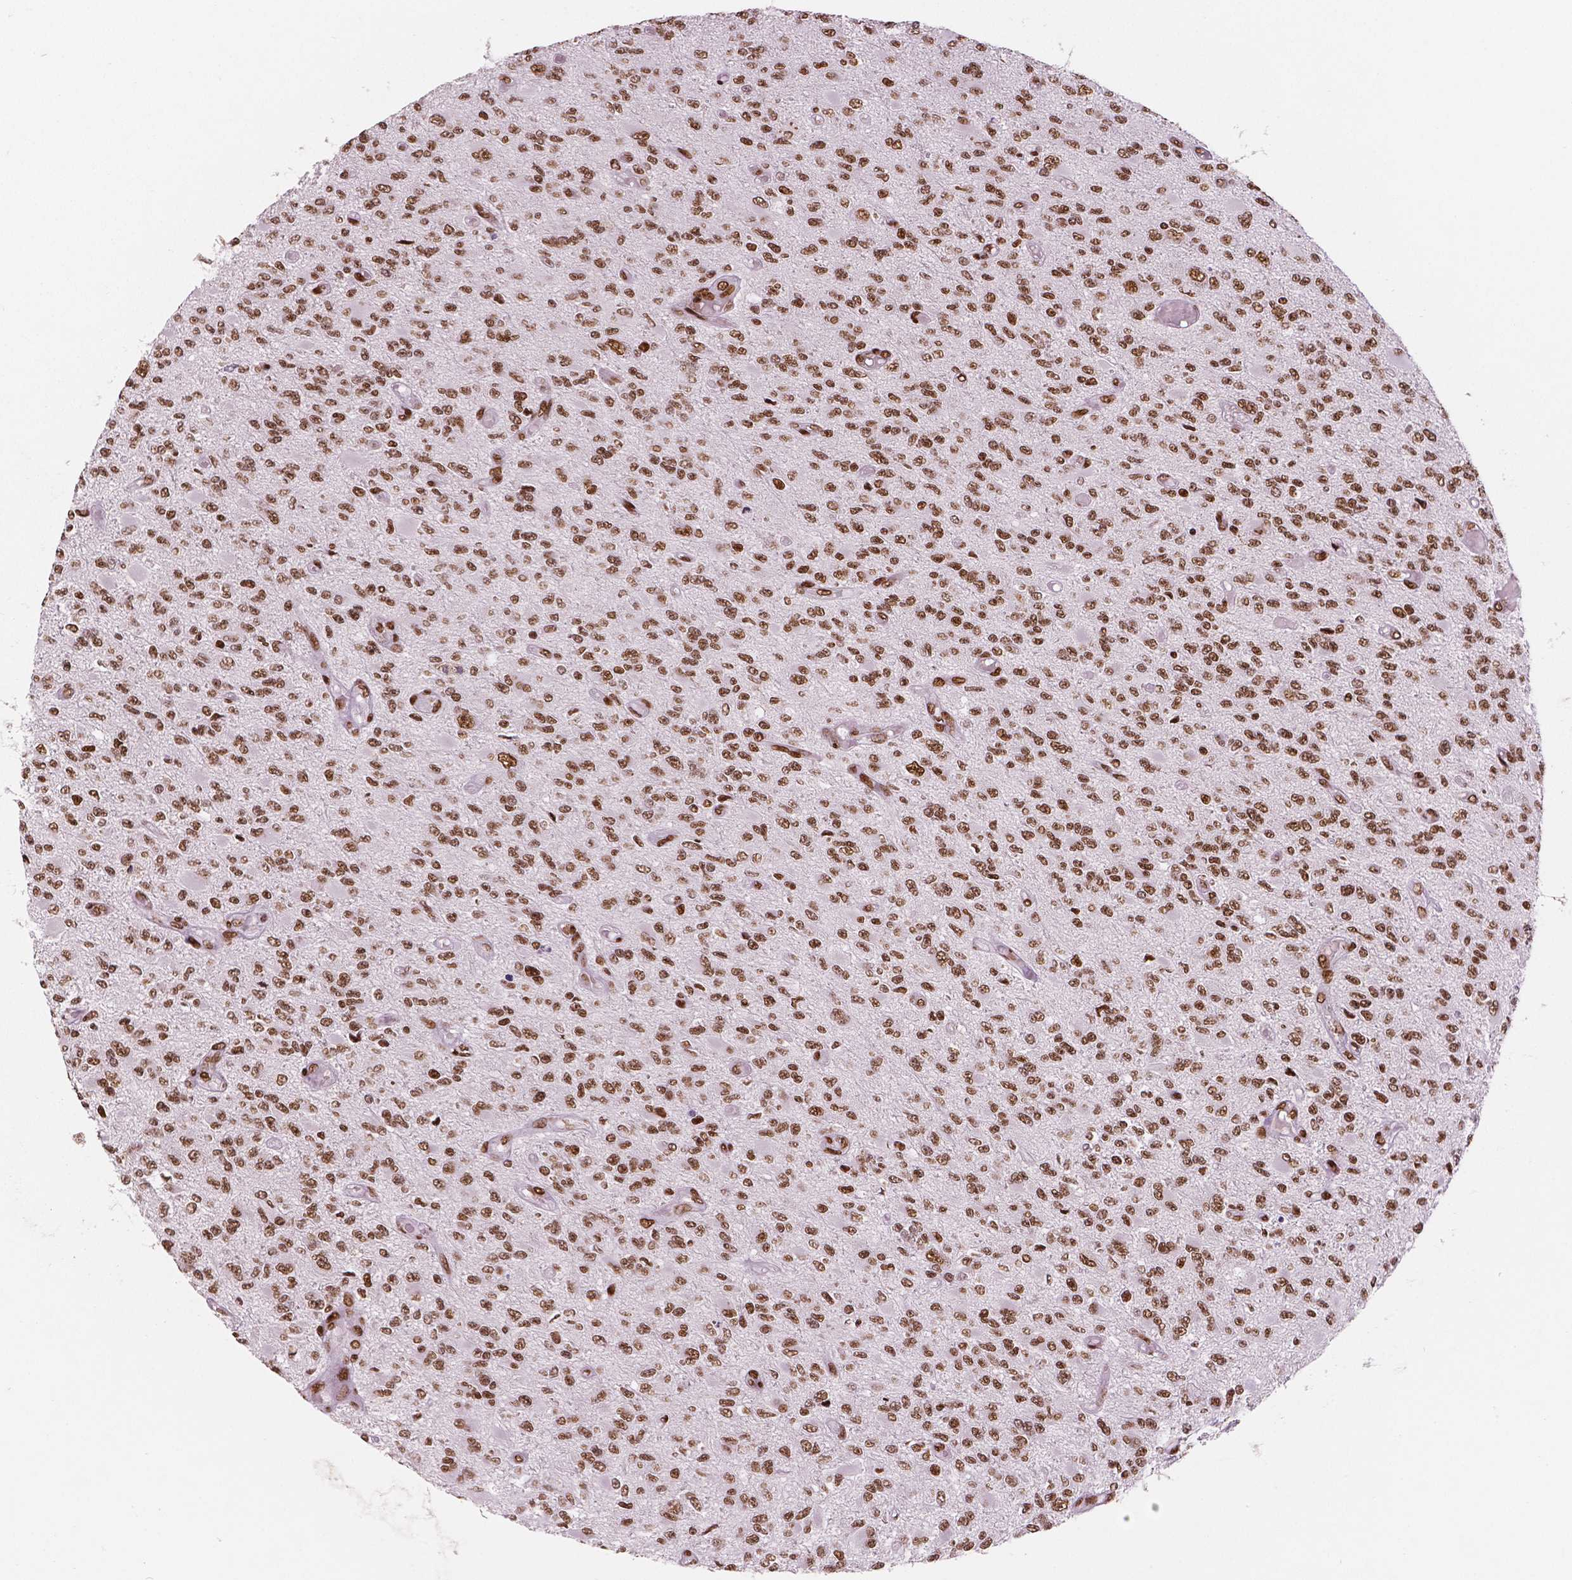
{"staining": {"intensity": "strong", "quantity": ">75%", "location": "nuclear"}, "tissue": "glioma", "cell_type": "Tumor cells", "image_type": "cancer", "snomed": [{"axis": "morphology", "description": "Glioma, malignant, High grade"}, {"axis": "topography", "description": "Brain"}], "caption": "Immunohistochemical staining of human glioma exhibits high levels of strong nuclear protein expression in approximately >75% of tumor cells.", "gene": "BRD4", "patient": {"sex": "female", "age": 63}}